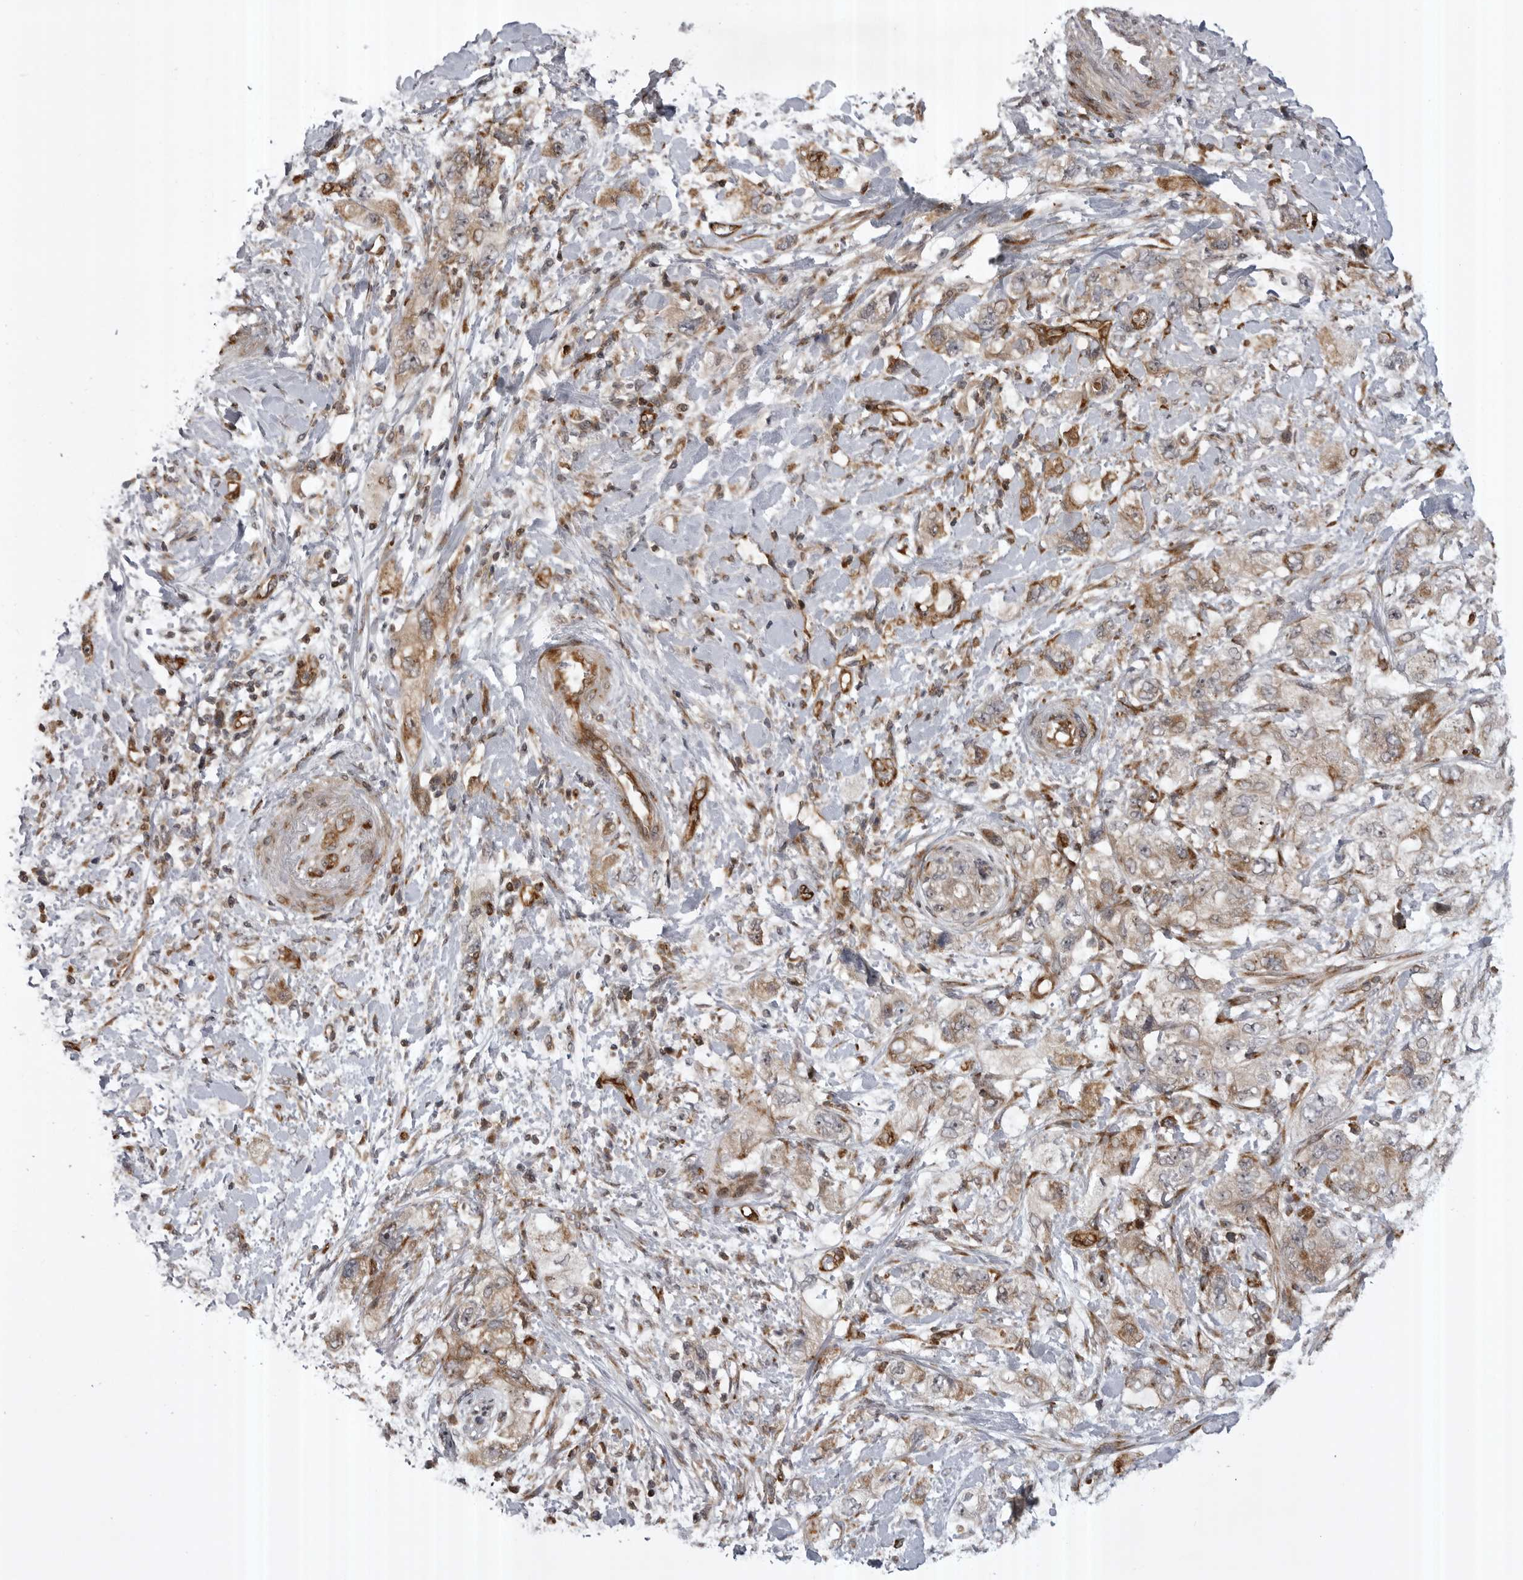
{"staining": {"intensity": "moderate", "quantity": "25%-75%", "location": "cytoplasmic/membranous"}, "tissue": "pancreatic cancer", "cell_type": "Tumor cells", "image_type": "cancer", "snomed": [{"axis": "morphology", "description": "Adenocarcinoma, NOS"}, {"axis": "topography", "description": "Pancreas"}], "caption": "A histopathology image of pancreatic cancer (adenocarcinoma) stained for a protein displays moderate cytoplasmic/membranous brown staining in tumor cells.", "gene": "ABL1", "patient": {"sex": "female", "age": 73}}